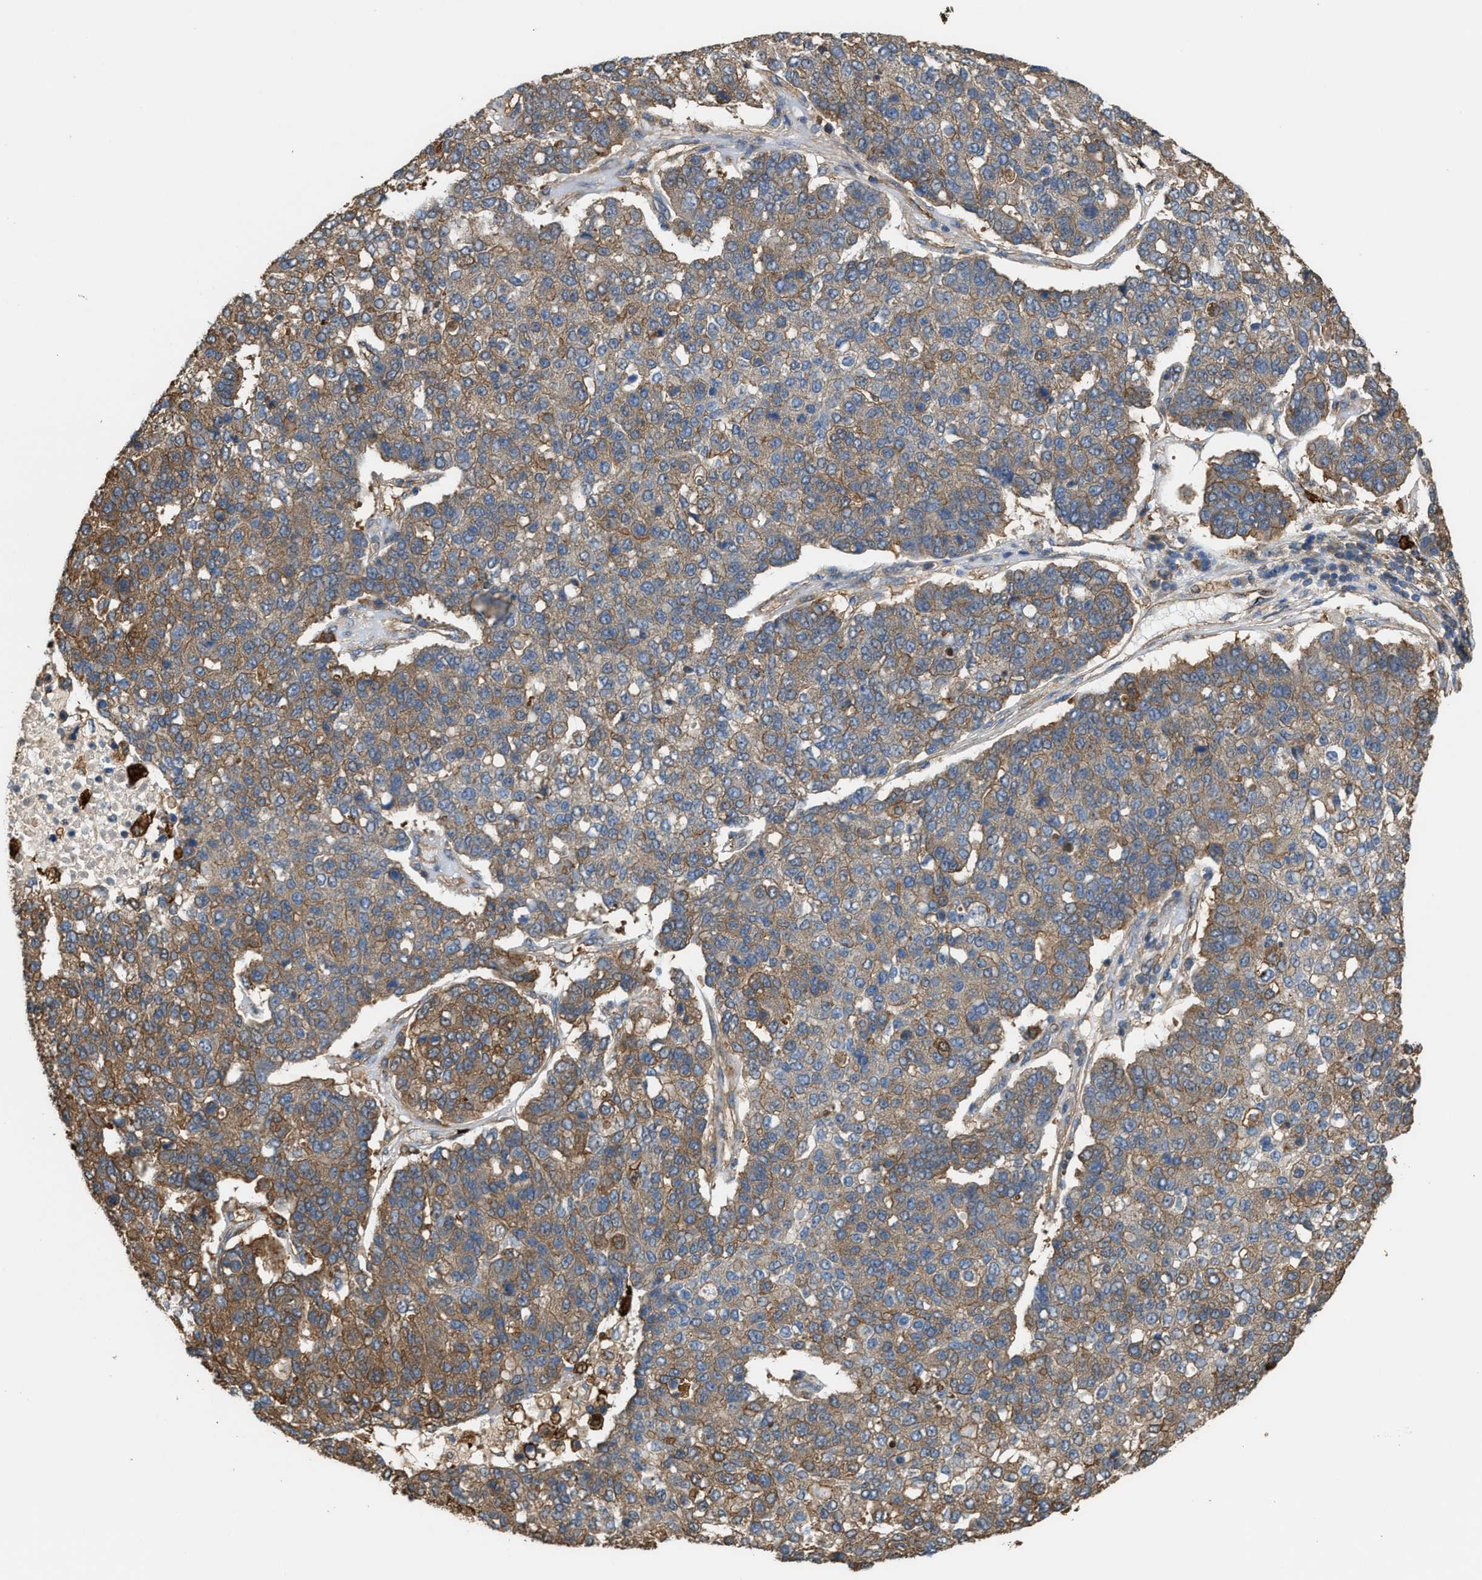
{"staining": {"intensity": "moderate", "quantity": "25%-75%", "location": "cytoplasmic/membranous"}, "tissue": "pancreatic cancer", "cell_type": "Tumor cells", "image_type": "cancer", "snomed": [{"axis": "morphology", "description": "Adenocarcinoma, NOS"}, {"axis": "topography", "description": "Pancreas"}], "caption": "Pancreatic cancer stained for a protein demonstrates moderate cytoplasmic/membranous positivity in tumor cells.", "gene": "ATIC", "patient": {"sex": "female", "age": 61}}